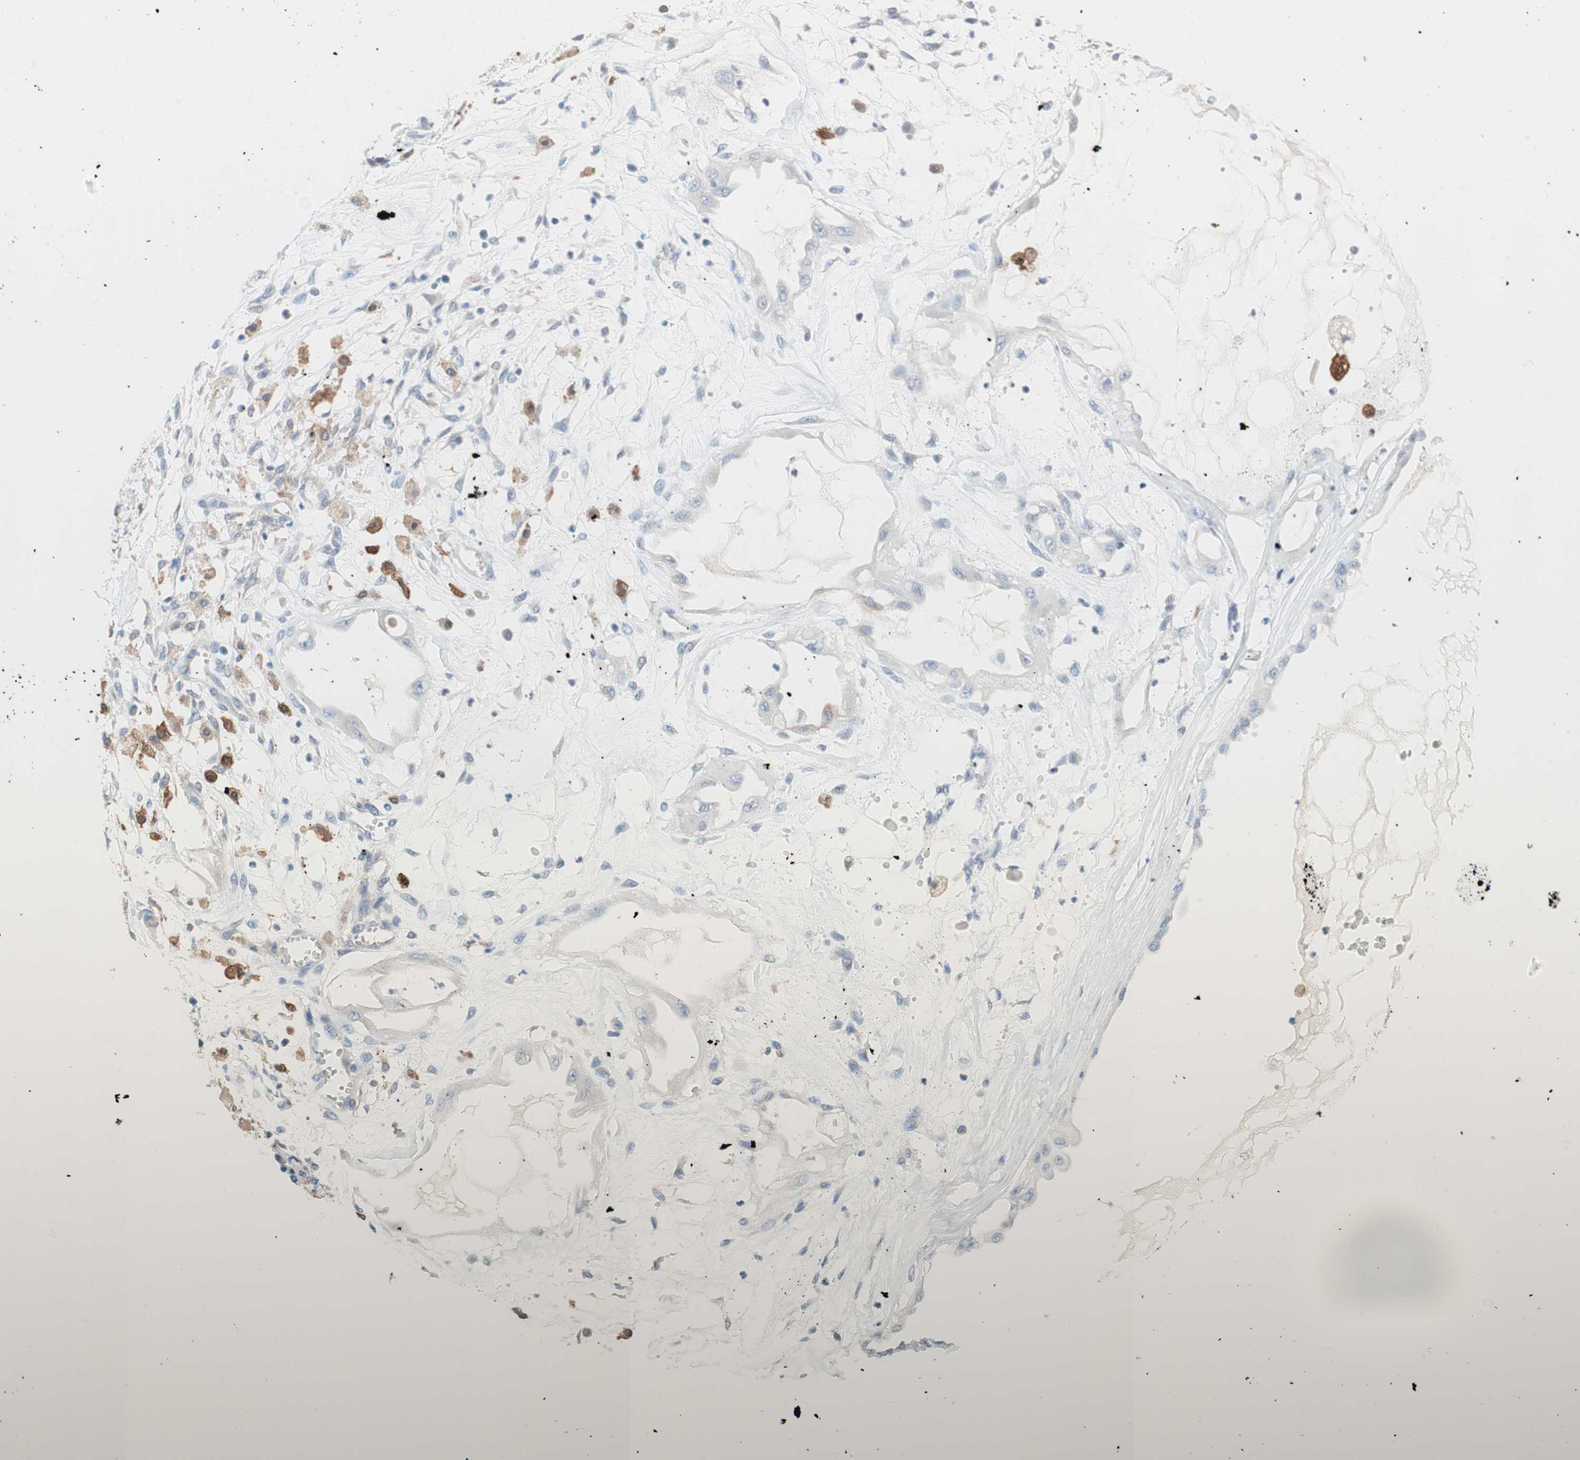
{"staining": {"intensity": "weak", "quantity": "25%-75%", "location": "cytoplasmic/membranous"}, "tissue": "ovarian cancer", "cell_type": "Tumor cells", "image_type": "cancer", "snomed": [{"axis": "morphology", "description": "Carcinoma, NOS"}, {"axis": "morphology", "description": "Carcinoma, endometroid"}, {"axis": "topography", "description": "Ovary"}], "caption": "Immunohistochemistry staining of ovarian cancer (carcinoma), which displays low levels of weak cytoplasmic/membranous staining in about 25%-75% of tumor cells indicating weak cytoplasmic/membranous protein staining. The staining was performed using DAB (brown) for protein detection and nuclei were counterstained in hematoxylin (blue).", "gene": "GLUL", "patient": {"sex": "female", "age": 50}}